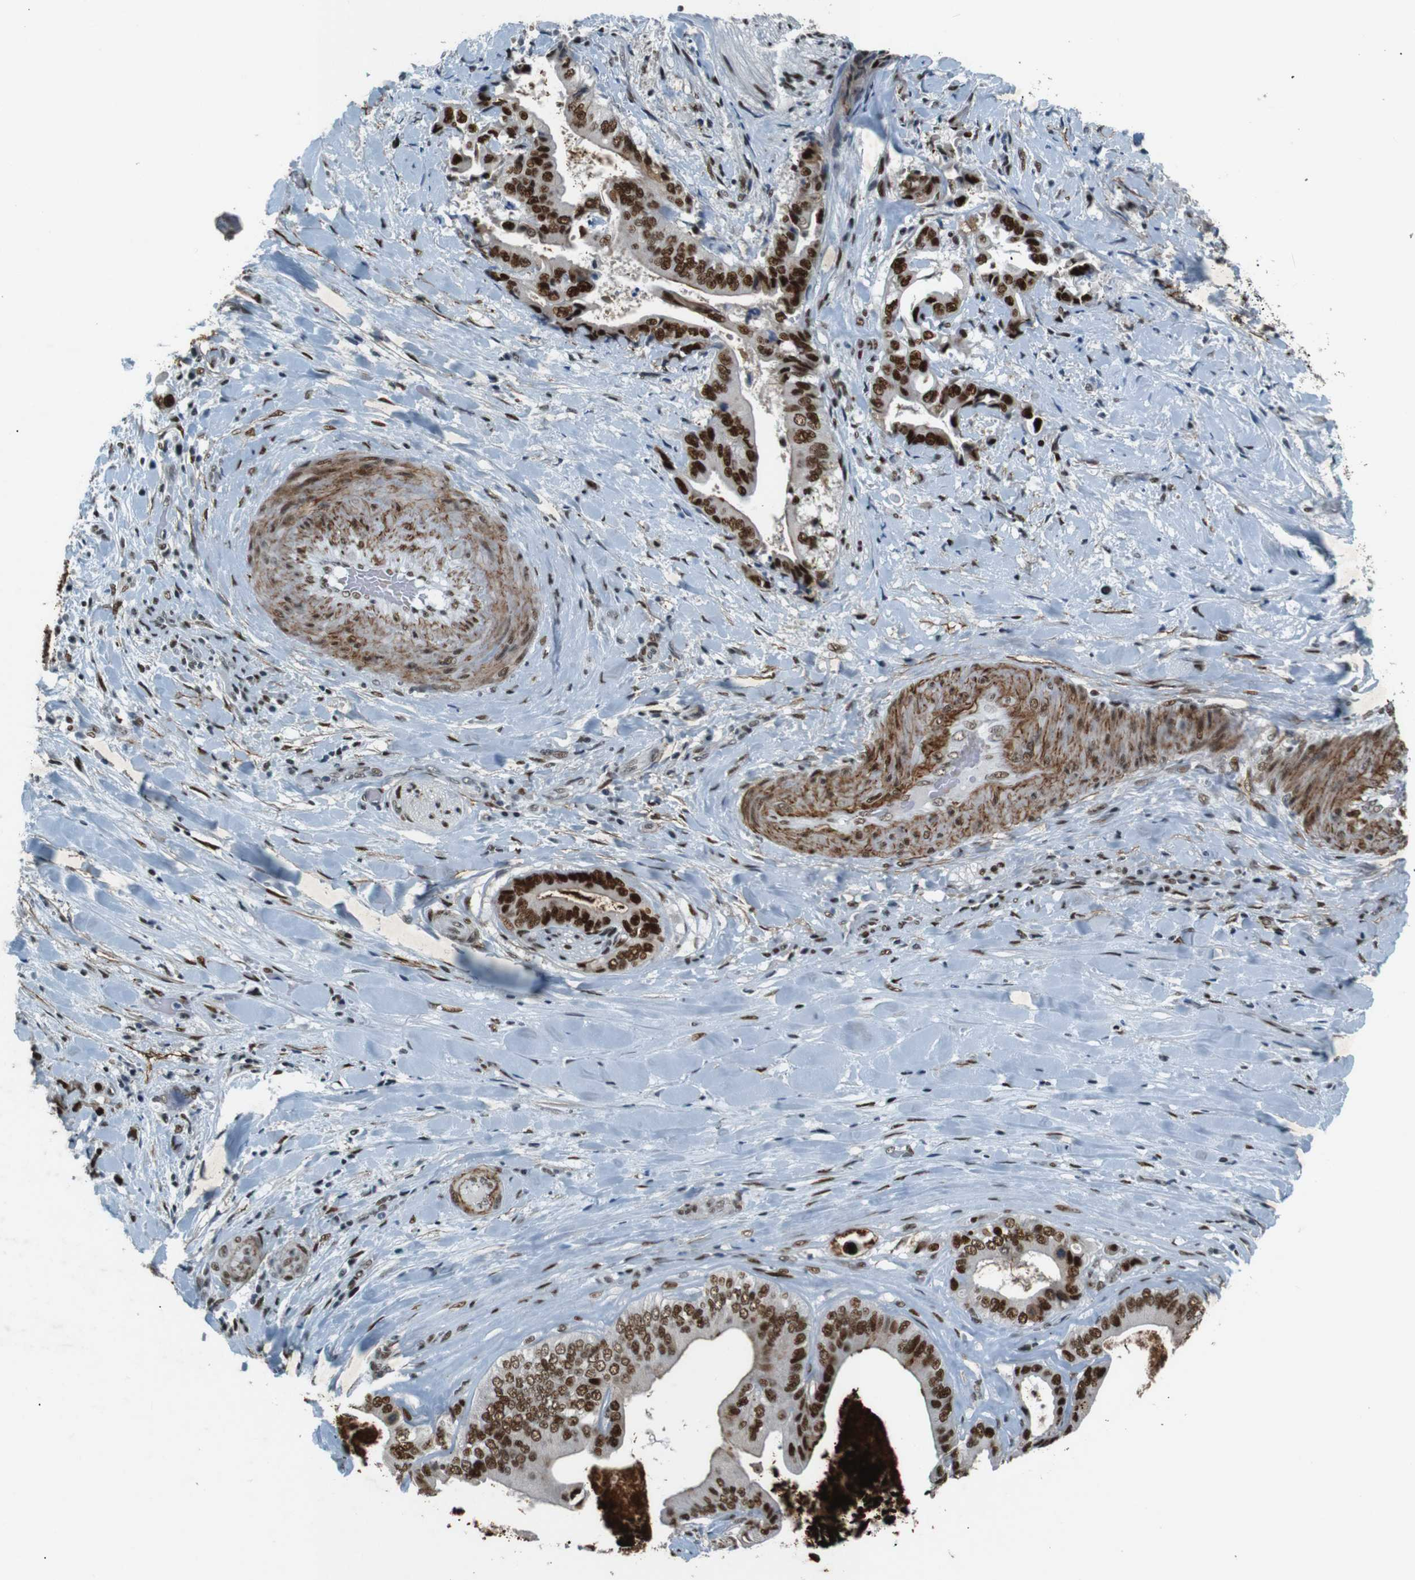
{"staining": {"intensity": "strong", "quantity": ">75%", "location": "nuclear"}, "tissue": "liver cancer", "cell_type": "Tumor cells", "image_type": "cancer", "snomed": [{"axis": "morphology", "description": "Cholangiocarcinoma"}, {"axis": "topography", "description": "Liver"}], "caption": "Cholangiocarcinoma (liver) was stained to show a protein in brown. There is high levels of strong nuclear positivity in approximately >75% of tumor cells.", "gene": "HEXIM1", "patient": {"sex": "male", "age": 58}}